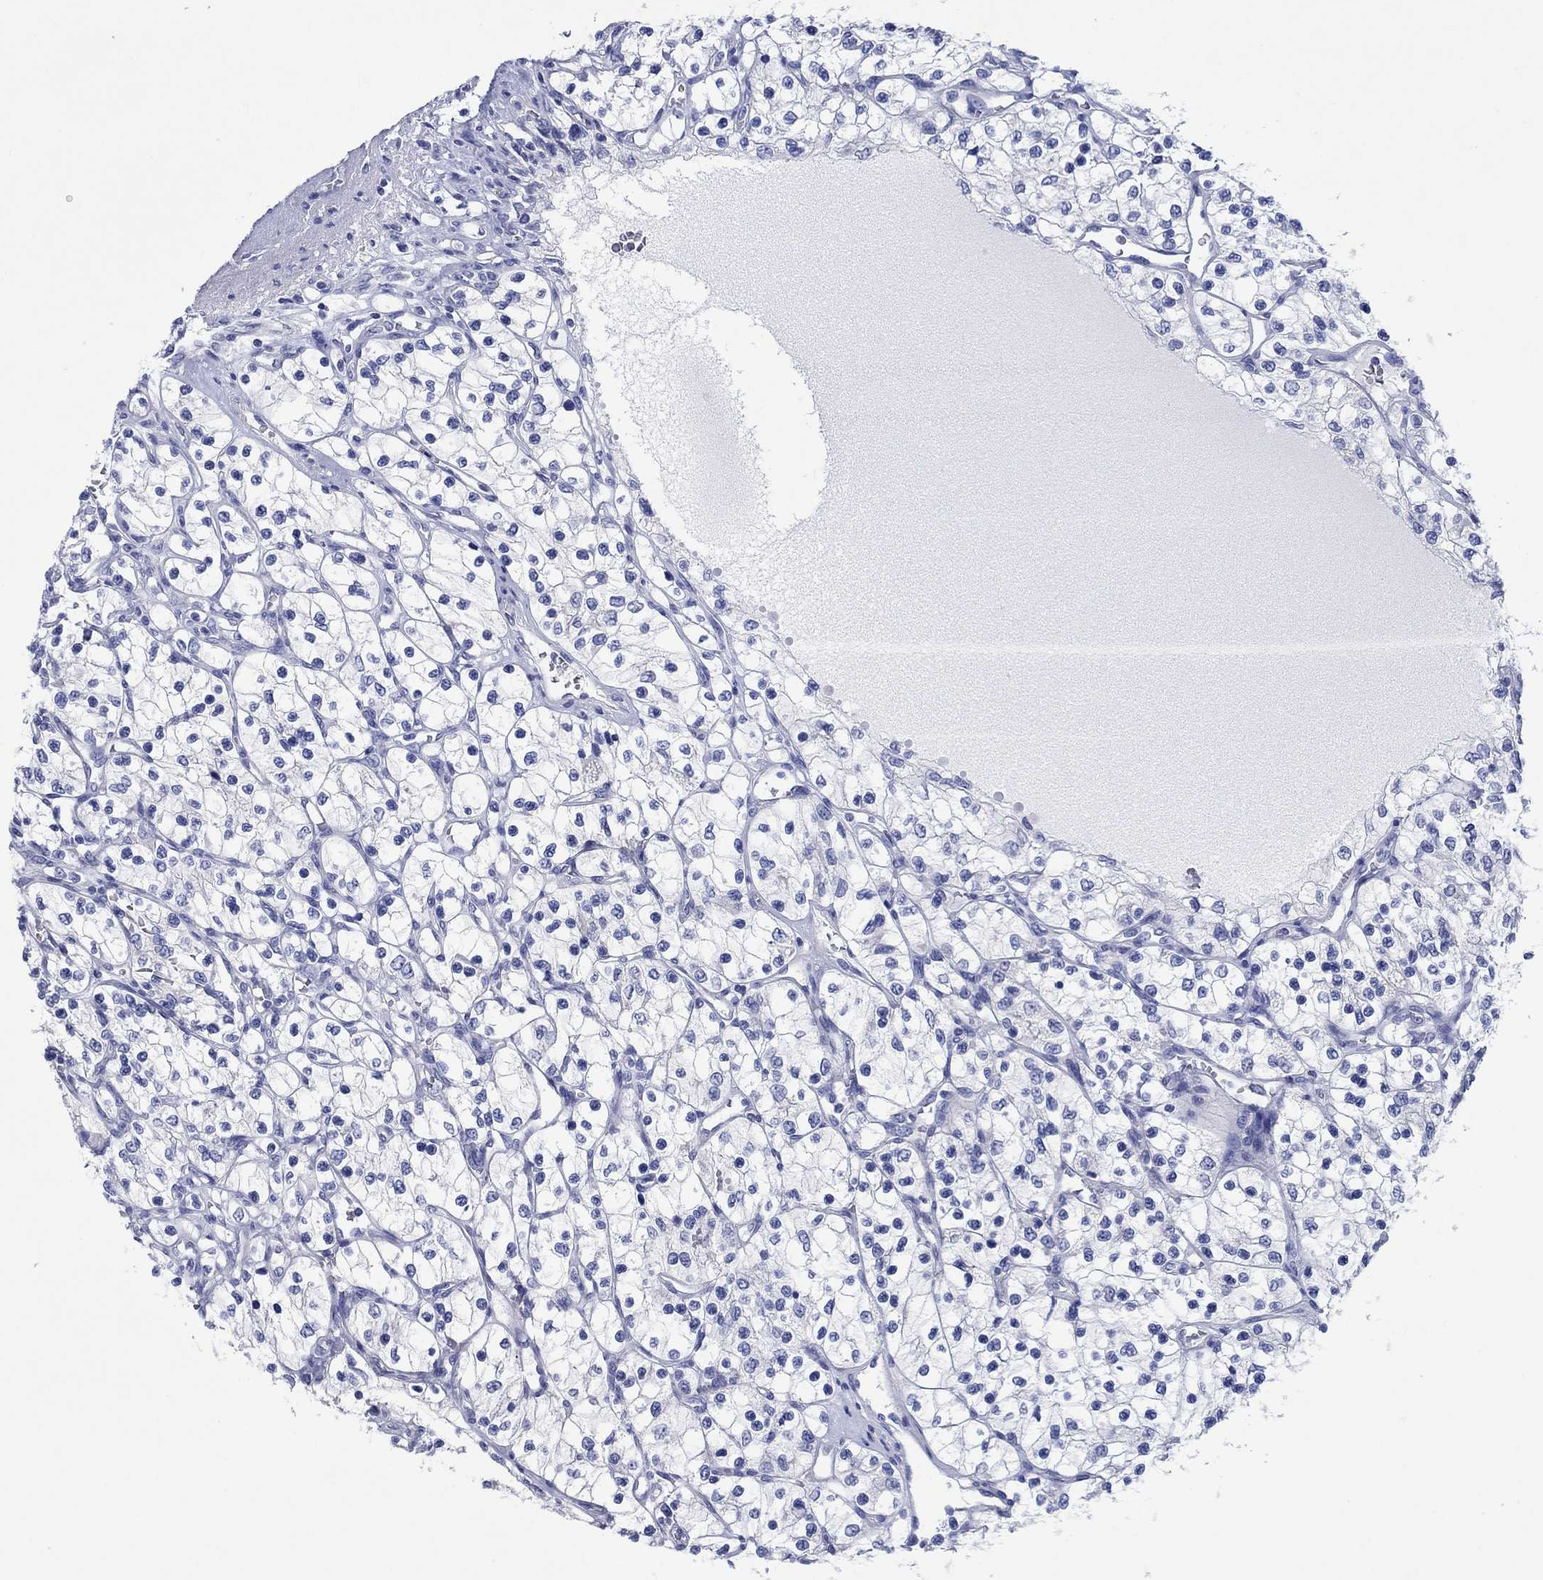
{"staining": {"intensity": "negative", "quantity": "none", "location": "none"}, "tissue": "renal cancer", "cell_type": "Tumor cells", "image_type": "cancer", "snomed": [{"axis": "morphology", "description": "Adenocarcinoma, NOS"}, {"axis": "topography", "description": "Kidney"}], "caption": "IHC of adenocarcinoma (renal) reveals no expression in tumor cells. (DAB immunohistochemistry (IHC) with hematoxylin counter stain).", "gene": "HCRT", "patient": {"sex": "female", "age": 69}}